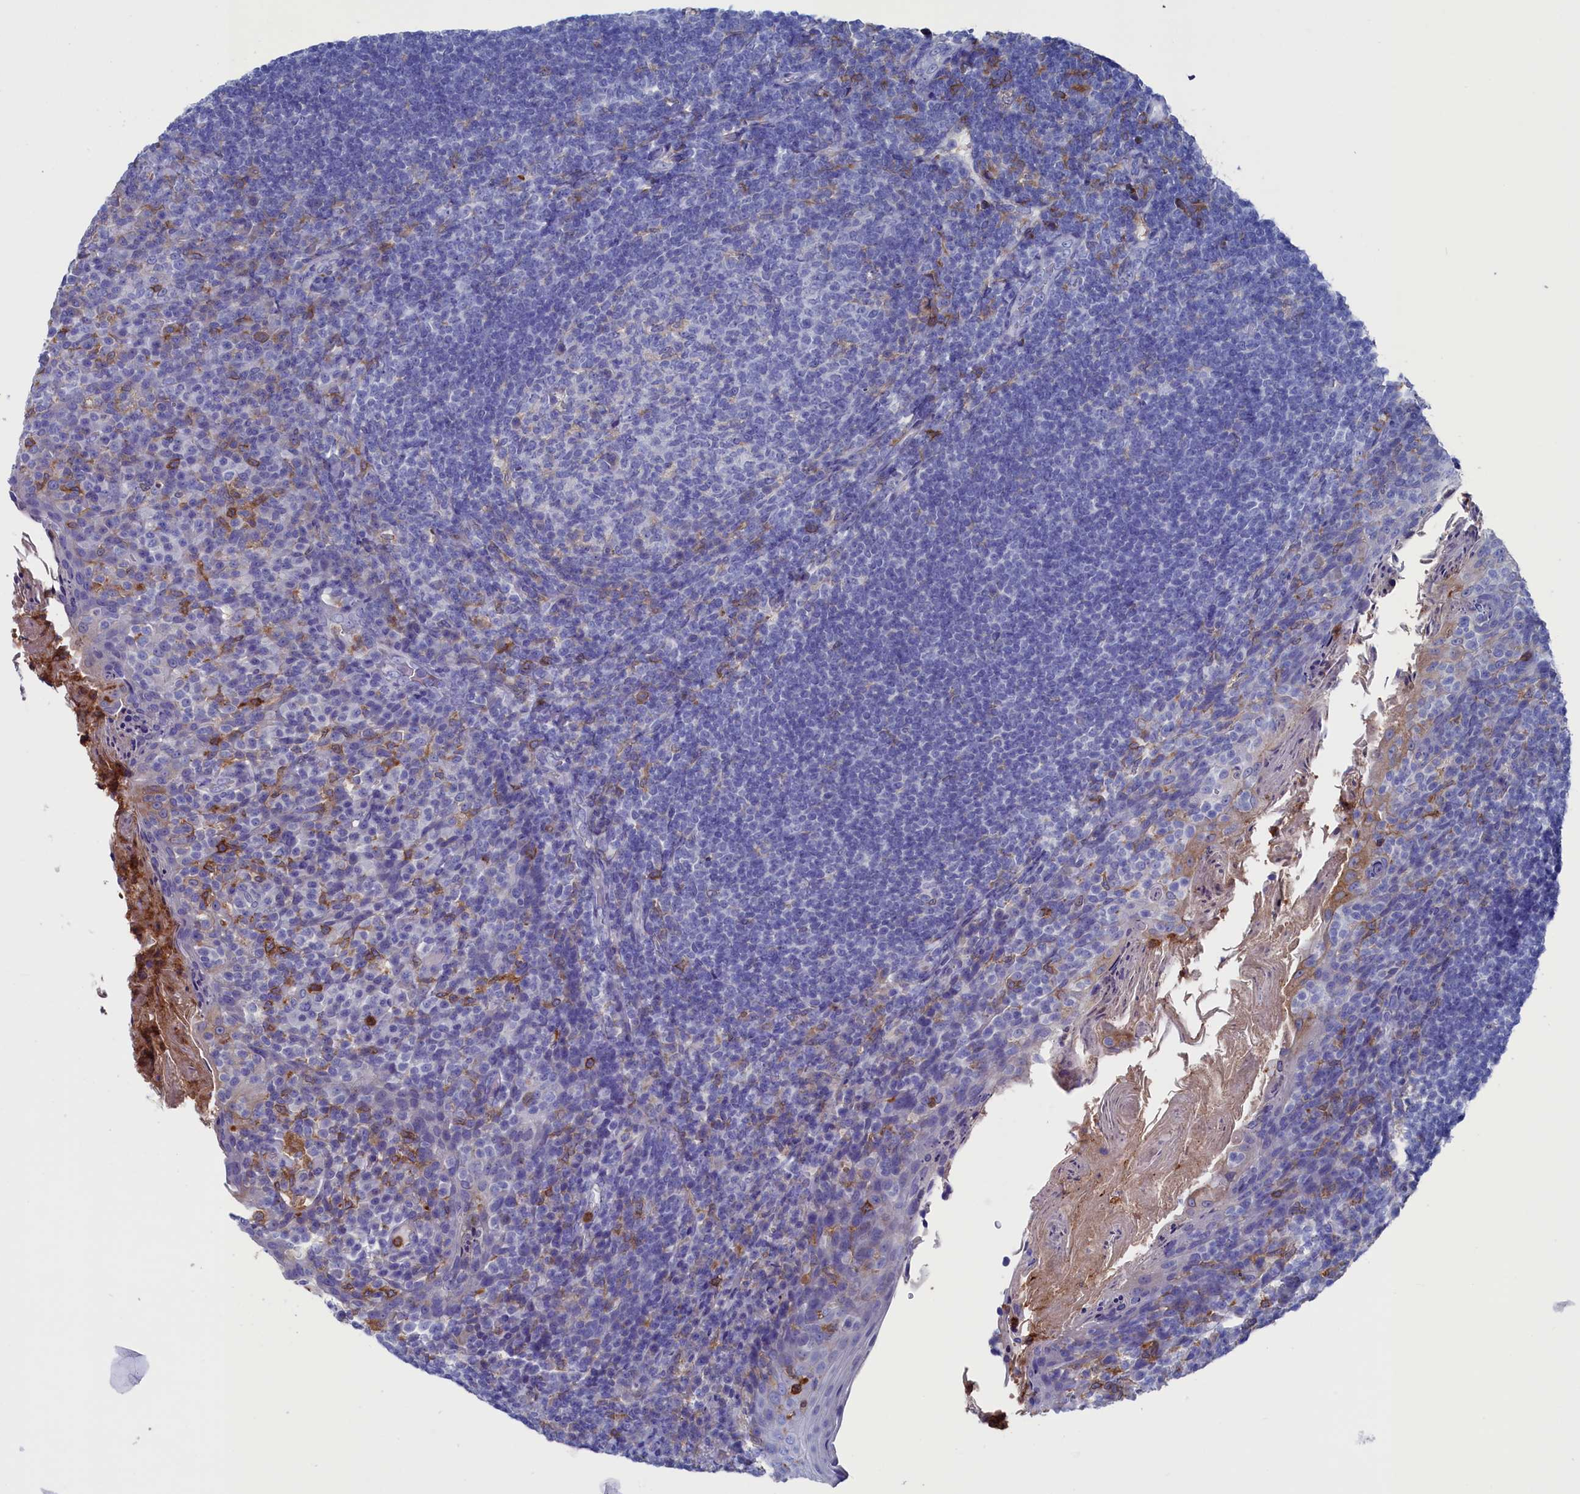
{"staining": {"intensity": "negative", "quantity": "none", "location": "none"}, "tissue": "tonsil", "cell_type": "Germinal center cells", "image_type": "normal", "snomed": [{"axis": "morphology", "description": "Normal tissue, NOS"}, {"axis": "topography", "description": "Tonsil"}], "caption": "DAB (3,3'-diaminobenzidine) immunohistochemical staining of normal human tonsil demonstrates no significant positivity in germinal center cells. (Brightfield microscopy of DAB (3,3'-diaminobenzidine) immunohistochemistry (IHC) at high magnification).", "gene": "TYROBP", "patient": {"sex": "female", "age": 10}}